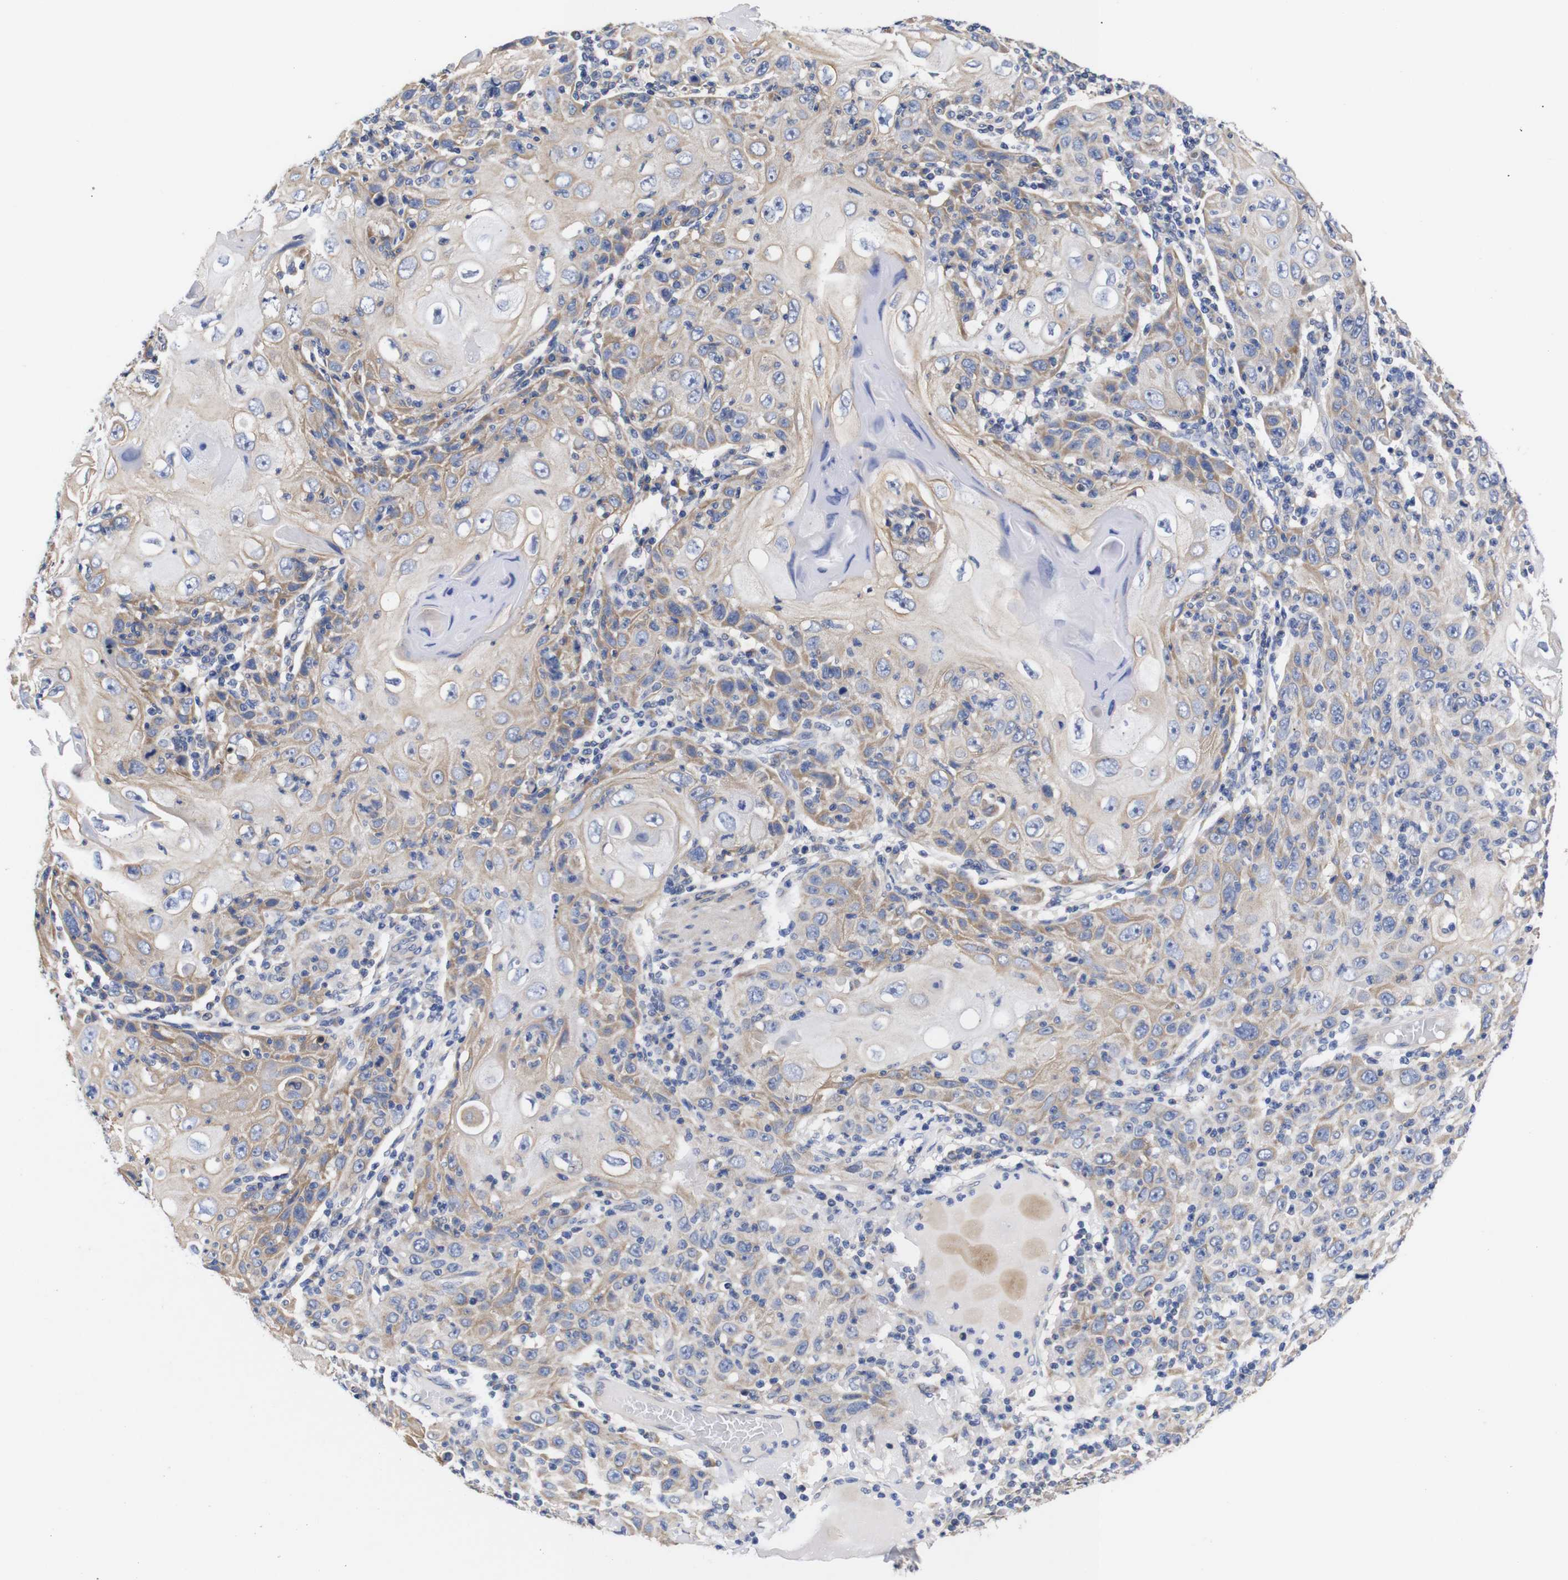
{"staining": {"intensity": "weak", "quantity": ">75%", "location": "cytoplasmic/membranous"}, "tissue": "skin cancer", "cell_type": "Tumor cells", "image_type": "cancer", "snomed": [{"axis": "morphology", "description": "Squamous cell carcinoma, NOS"}, {"axis": "topography", "description": "Skin"}], "caption": "Tumor cells demonstrate weak cytoplasmic/membranous expression in about >75% of cells in skin squamous cell carcinoma.", "gene": "OPN3", "patient": {"sex": "female", "age": 88}}